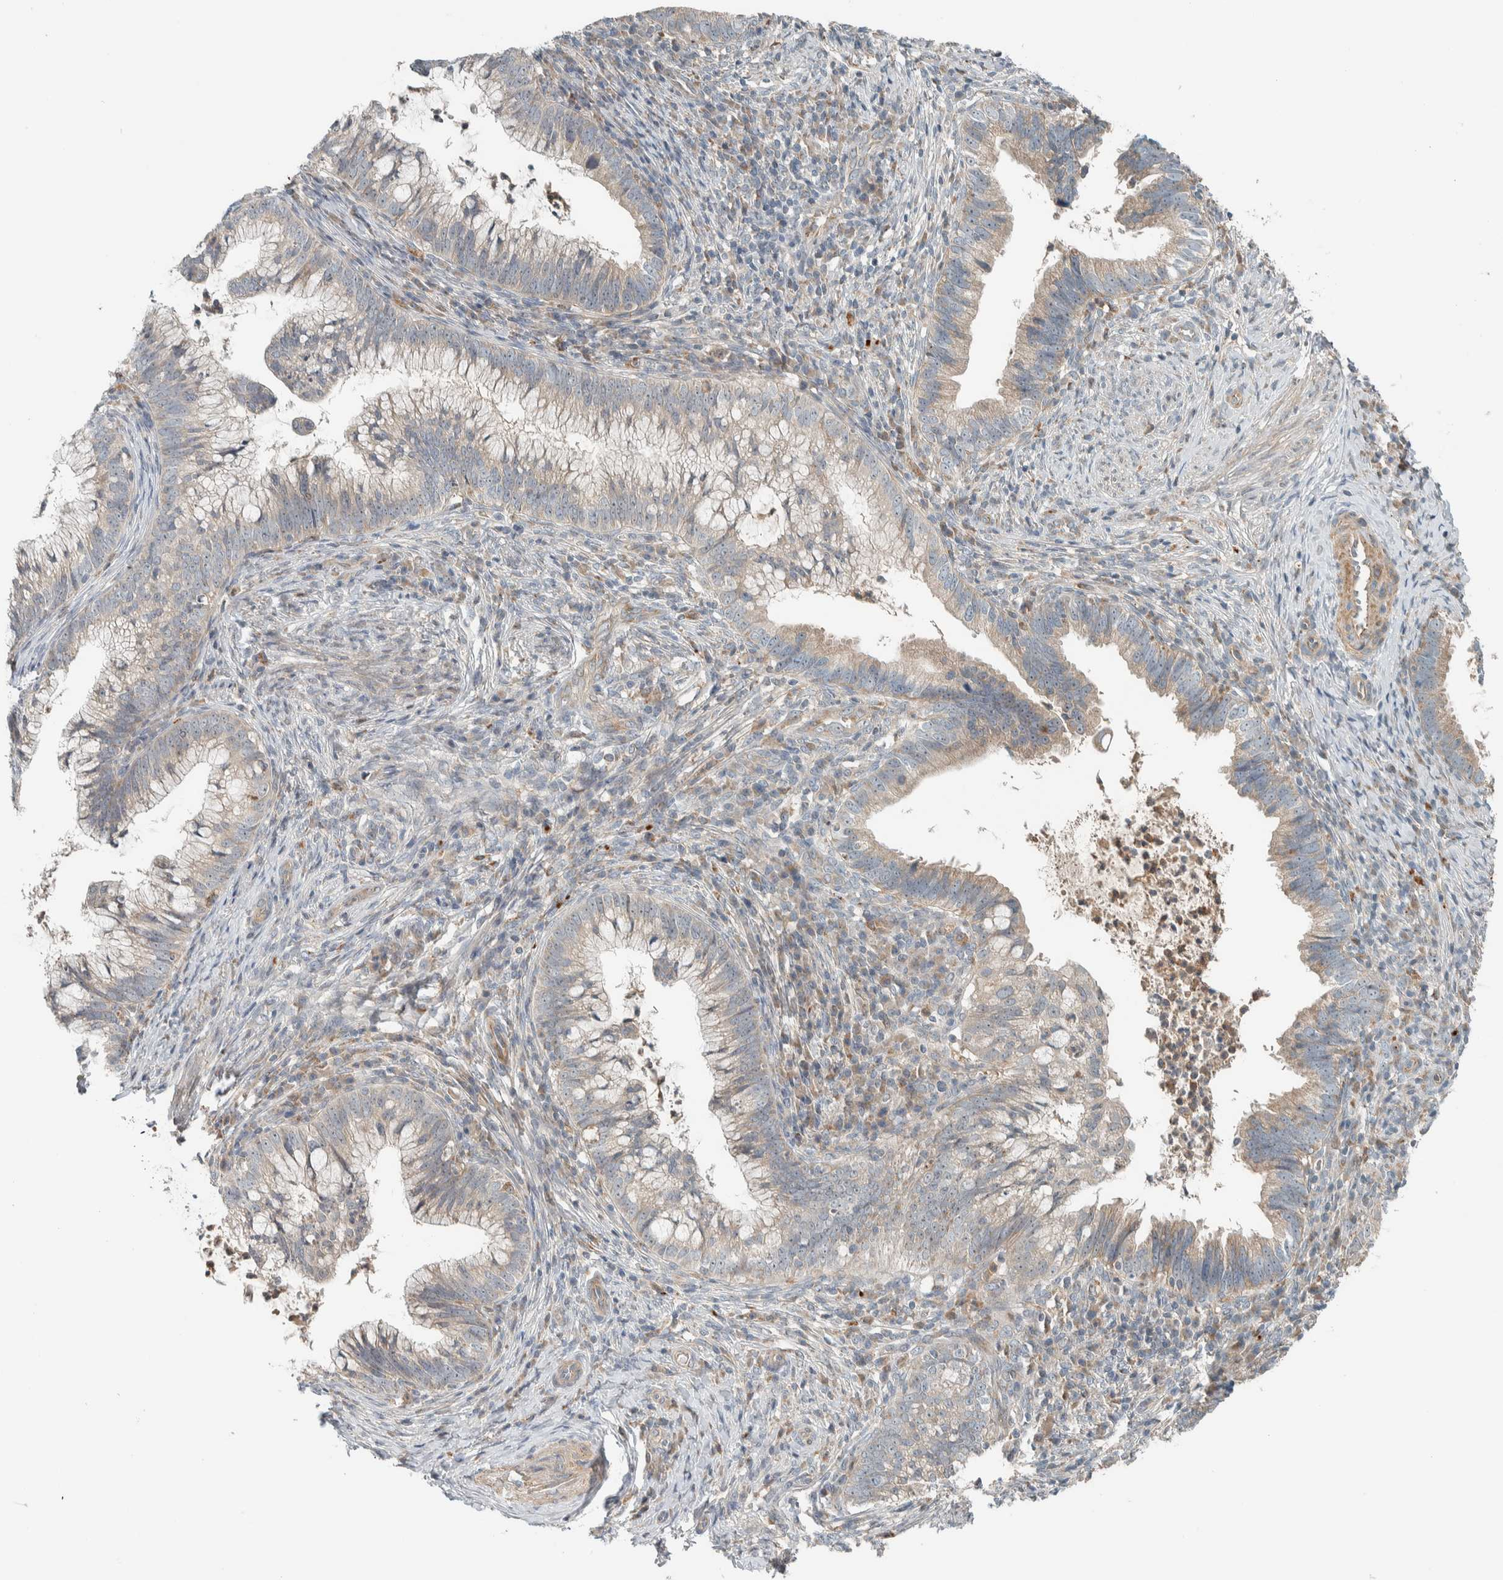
{"staining": {"intensity": "weak", "quantity": "<25%", "location": "cytoplasmic/membranous"}, "tissue": "cervical cancer", "cell_type": "Tumor cells", "image_type": "cancer", "snomed": [{"axis": "morphology", "description": "Adenocarcinoma, NOS"}, {"axis": "topography", "description": "Cervix"}], "caption": "Tumor cells show no significant expression in adenocarcinoma (cervical). (DAB immunohistochemistry, high magnification).", "gene": "SLFN12L", "patient": {"sex": "female", "age": 36}}